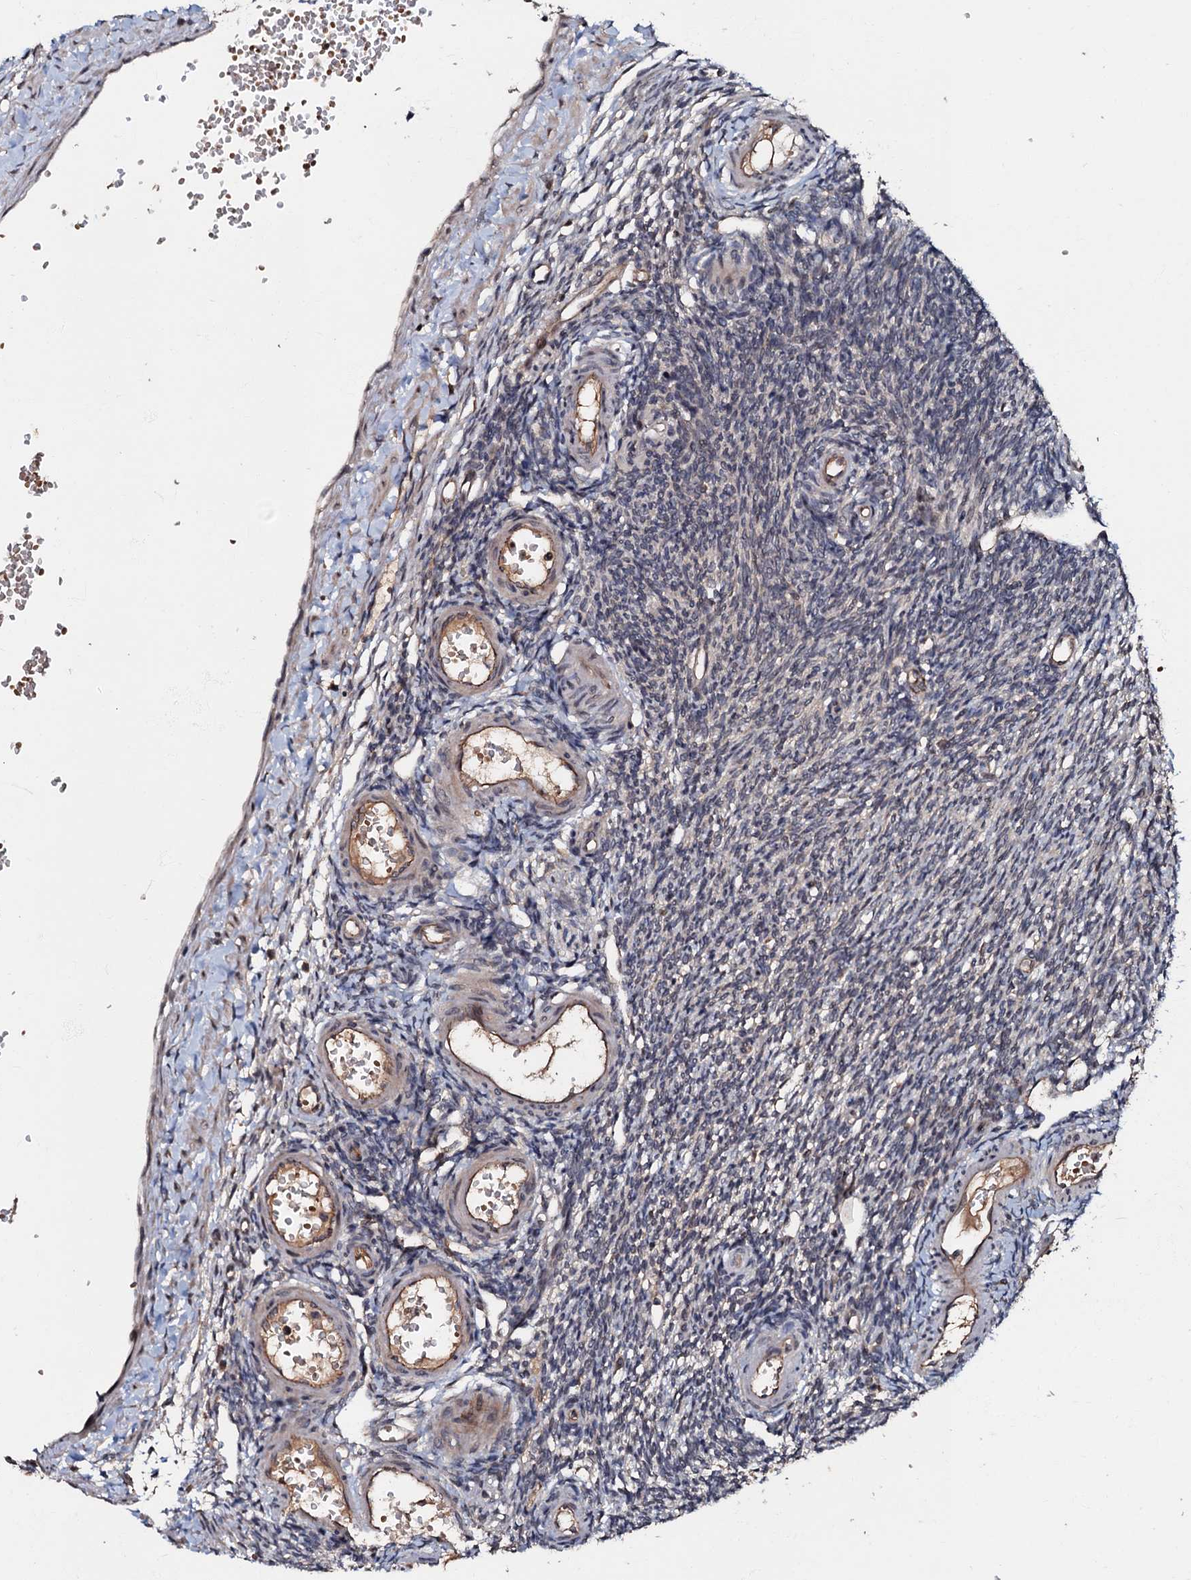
{"staining": {"intensity": "negative", "quantity": "none", "location": "none"}, "tissue": "ovary", "cell_type": "Ovarian stroma cells", "image_type": "normal", "snomed": [{"axis": "morphology", "description": "Normal tissue, NOS"}, {"axis": "morphology", "description": "Cyst, NOS"}, {"axis": "topography", "description": "Ovary"}], "caption": "Human ovary stained for a protein using IHC demonstrates no staining in ovarian stroma cells.", "gene": "MANSC4", "patient": {"sex": "female", "age": 33}}